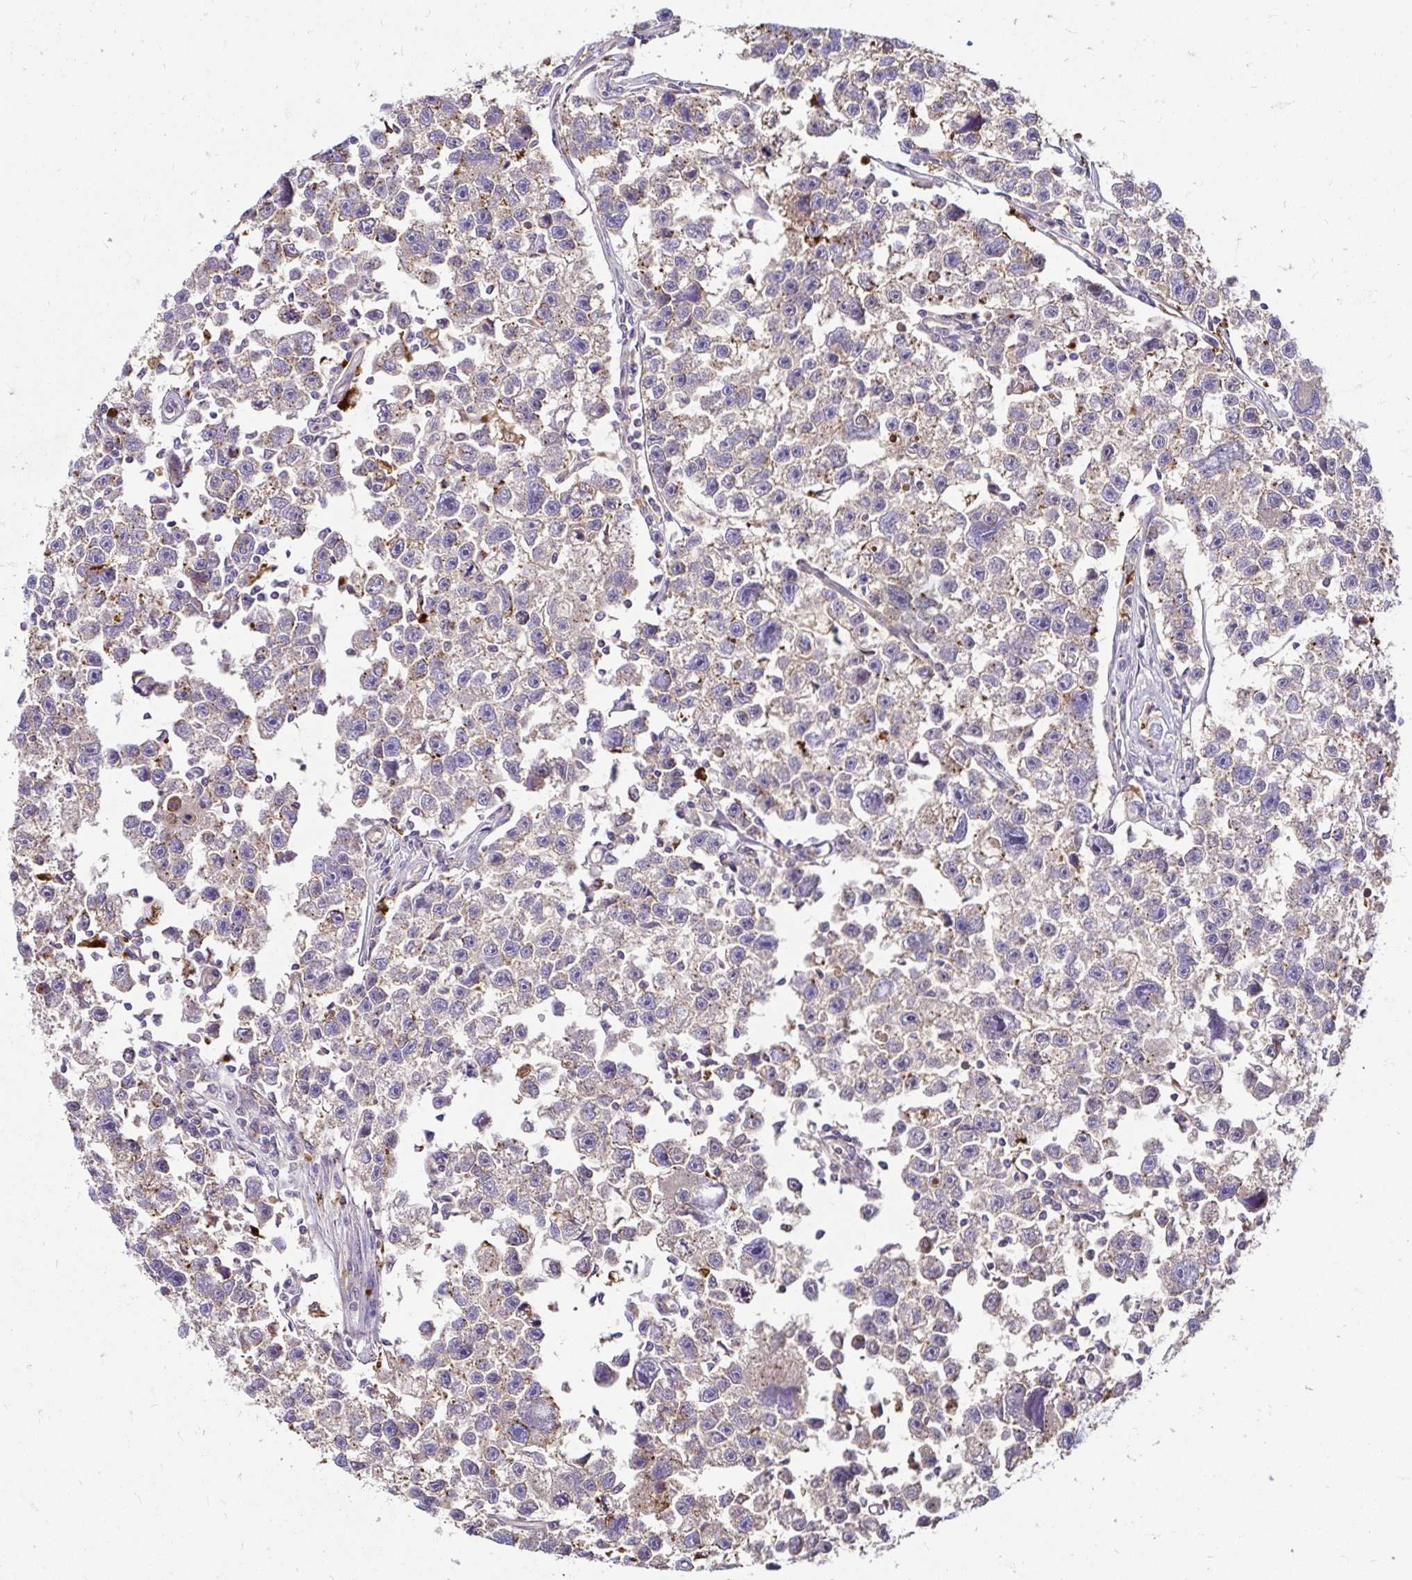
{"staining": {"intensity": "moderate", "quantity": "<25%", "location": "cytoplasmic/membranous"}, "tissue": "testis cancer", "cell_type": "Tumor cells", "image_type": "cancer", "snomed": [{"axis": "morphology", "description": "Seminoma, NOS"}, {"axis": "topography", "description": "Testis"}], "caption": "Immunohistochemical staining of human testis cancer (seminoma) demonstrates moderate cytoplasmic/membranous protein expression in about <25% of tumor cells. (Stains: DAB in brown, nuclei in blue, Microscopy: brightfield microscopy at high magnification).", "gene": "FUCA1", "patient": {"sex": "male", "age": 26}}